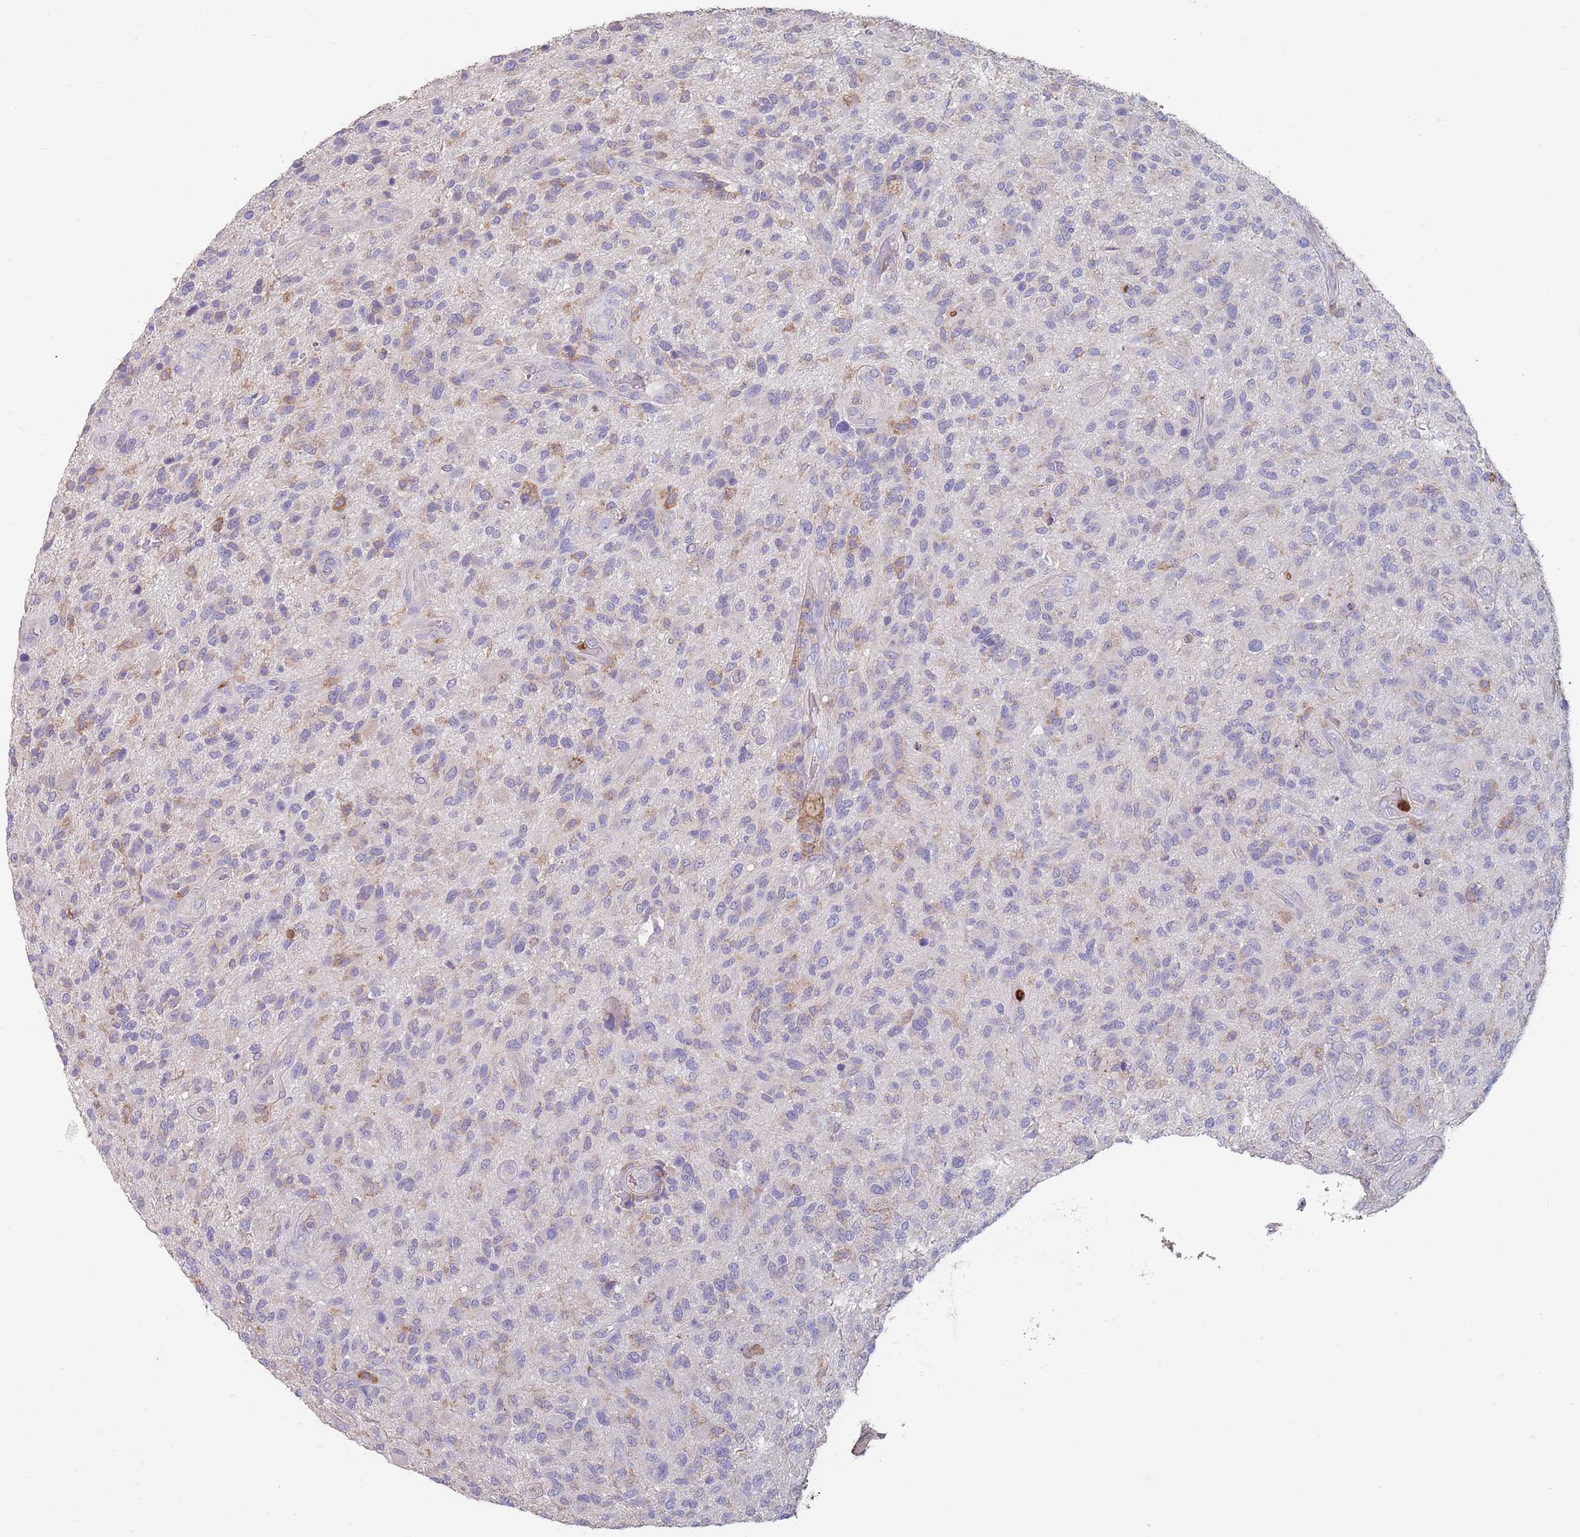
{"staining": {"intensity": "negative", "quantity": "none", "location": "none"}, "tissue": "glioma", "cell_type": "Tumor cells", "image_type": "cancer", "snomed": [{"axis": "morphology", "description": "Glioma, malignant, High grade"}, {"axis": "topography", "description": "Brain"}], "caption": "Immunohistochemistry (IHC) of human malignant glioma (high-grade) reveals no expression in tumor cells.", "gene": "CLEC12A", "patient": {"sex": "male", "age": 47}}